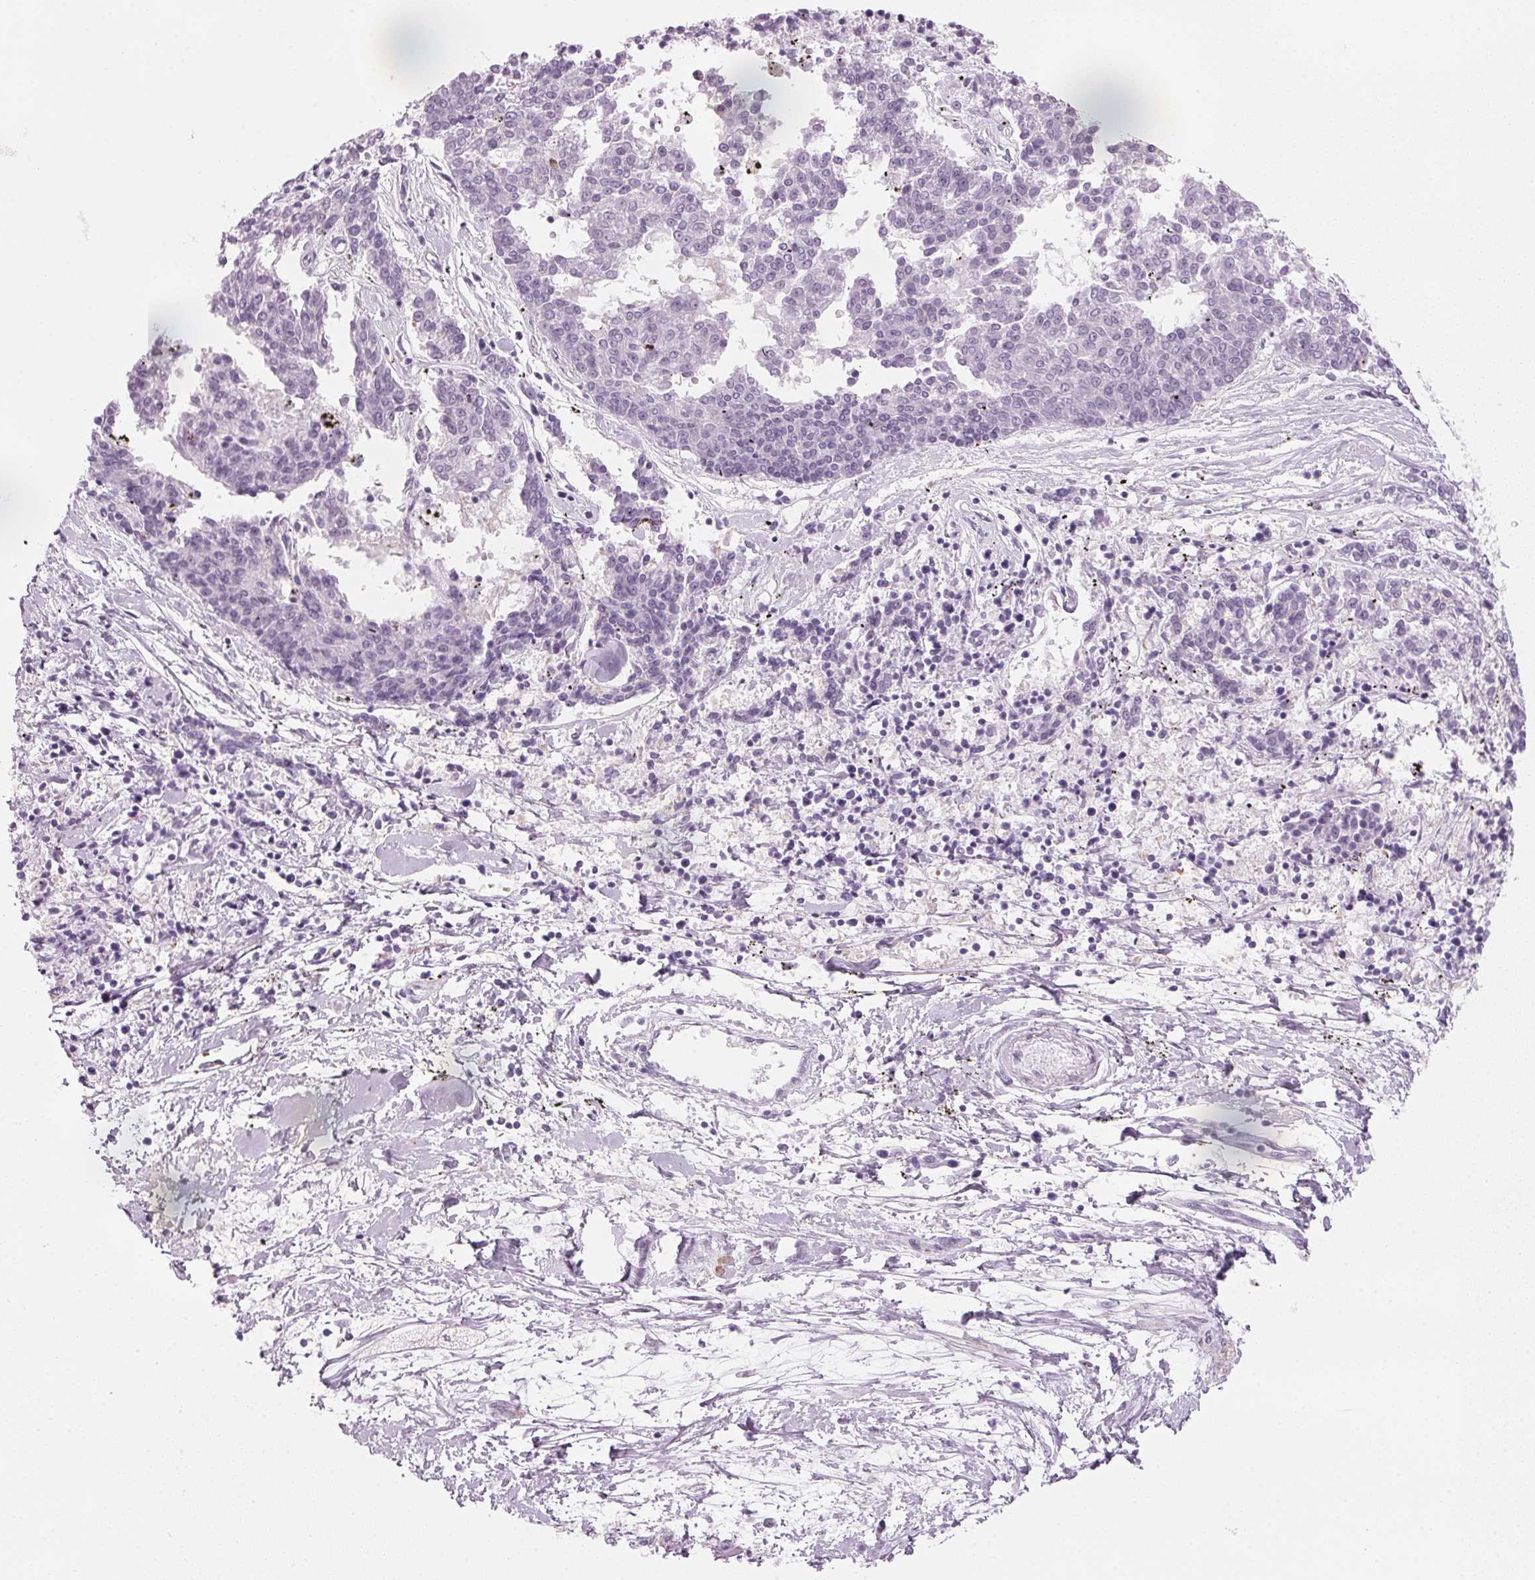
{"staining": {"intensity": "negative", "quantity": "none", "location": "none"}, "tissue": "melanoma", "cell_type": "Tumor cells", "image_type": "cancer", "snomed": [{"axis": "morphology", "description": "Malignant melanoma, NOS"}, {"axis": "topography", "description": "Skin"}], "caption": "Immunohistochemistry (IHC) image of human malignant melanoma stained for a protein (brown), which demonstrates no staining in tumor cells. The staining is performed using DAB (3,3'-diaminobenzidine) brown chromogen with nuclei counter-stained in using hematoxylin.", "gene": "DNTTIP2", "patient": {"sex": "female", "age": 72}}